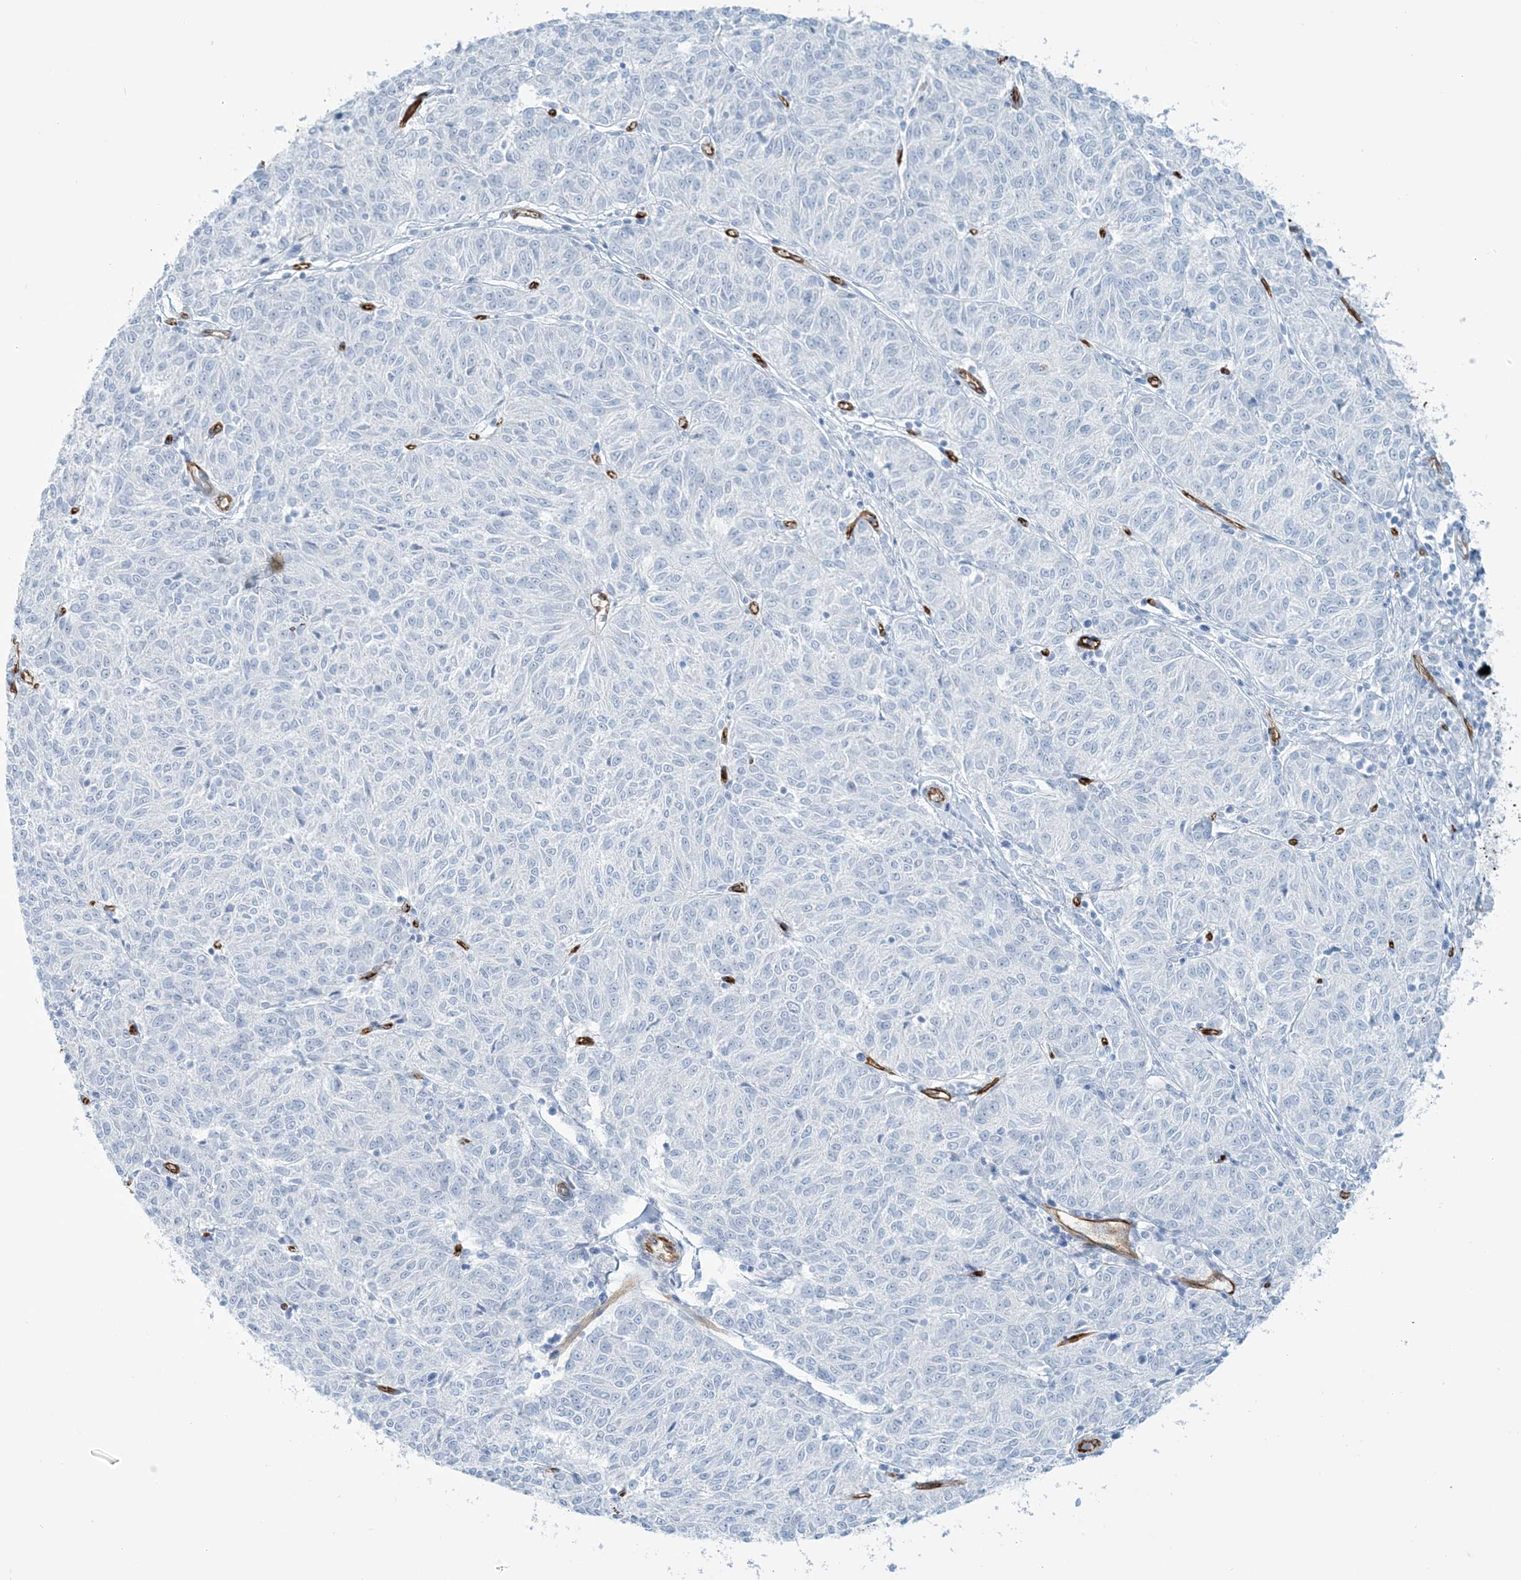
{"staining": {"intensity": "negative", "quantity": "none", "location": "none"}, "tissue": "melanoma", "cell_type": "Tumor cells", "image_type": "cancer", "snomed": [{"axis": "morphology", "description": "Malignant melanoma, NOS"}, {"axis": "topography", "description": "Skin"}], "caption": "High power microscopy micrograph of an immunohistochemistry histopathology image of melanoma, revealing no significant positivity in tumor cells.", "gene": "EPS8L3", "patient": {"sex": "female", "age": 72}}